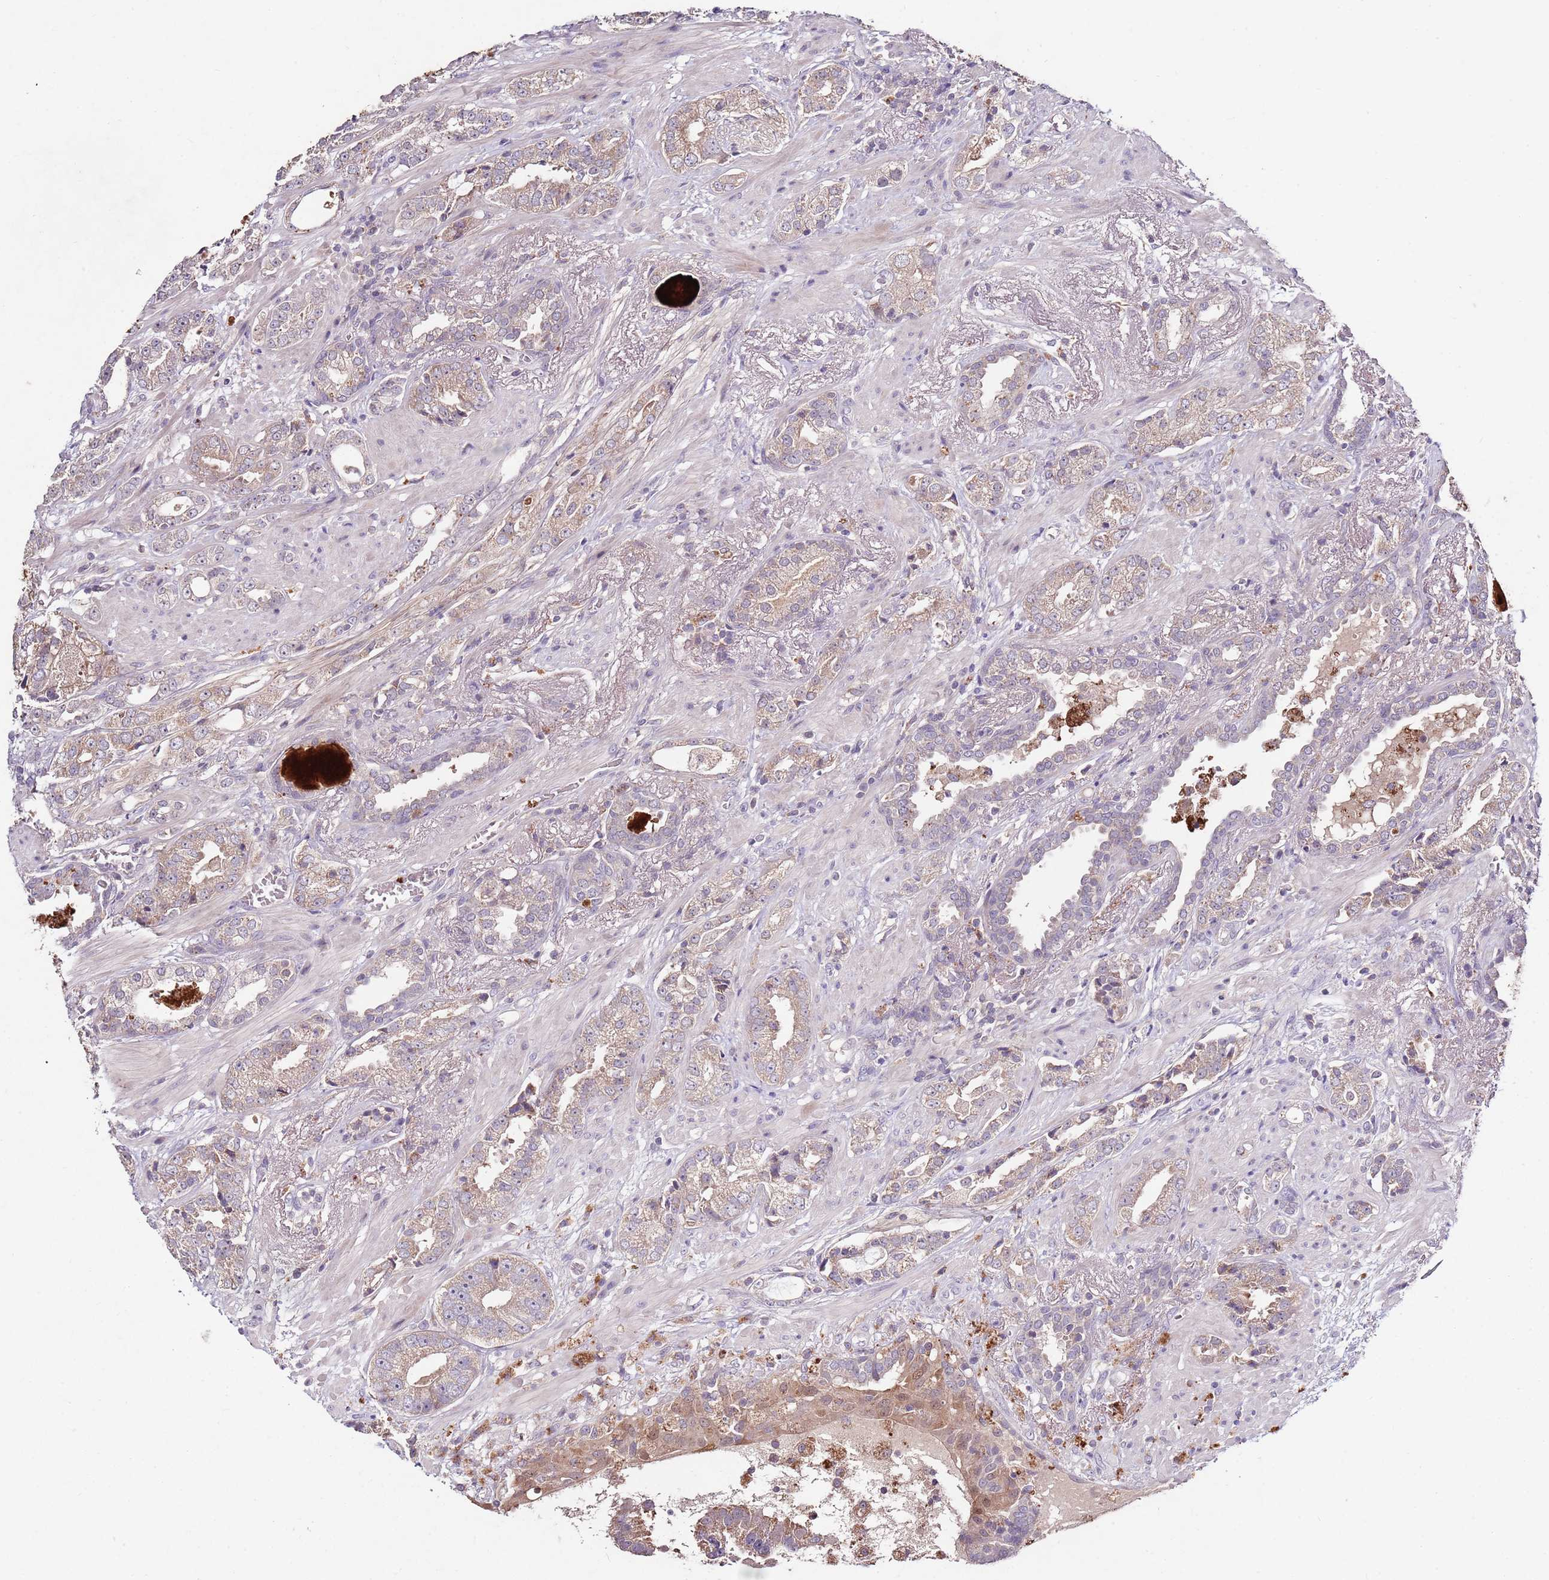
{"staining": {"intensity": "weak", "quantity": "25%-75%", "location": "cytoplasmic/membranous"}, "tissue": "prostate cancer", "cell_type": "Tumor cells", "image_type": "cancer", "snomed": [{"axis": "morphology", "description": "Adenocarcinoma, High grade"}, {"axis": "topography", "description": "Prostate"}], "caption": "Prostate adenocarcinoma (high-grade) stained for a protein exhibits weak cytoplasmic/membranous positivity in tumor cells.", "gene": "NRDE2", "patient": {"sex": "male", "age": 71}}